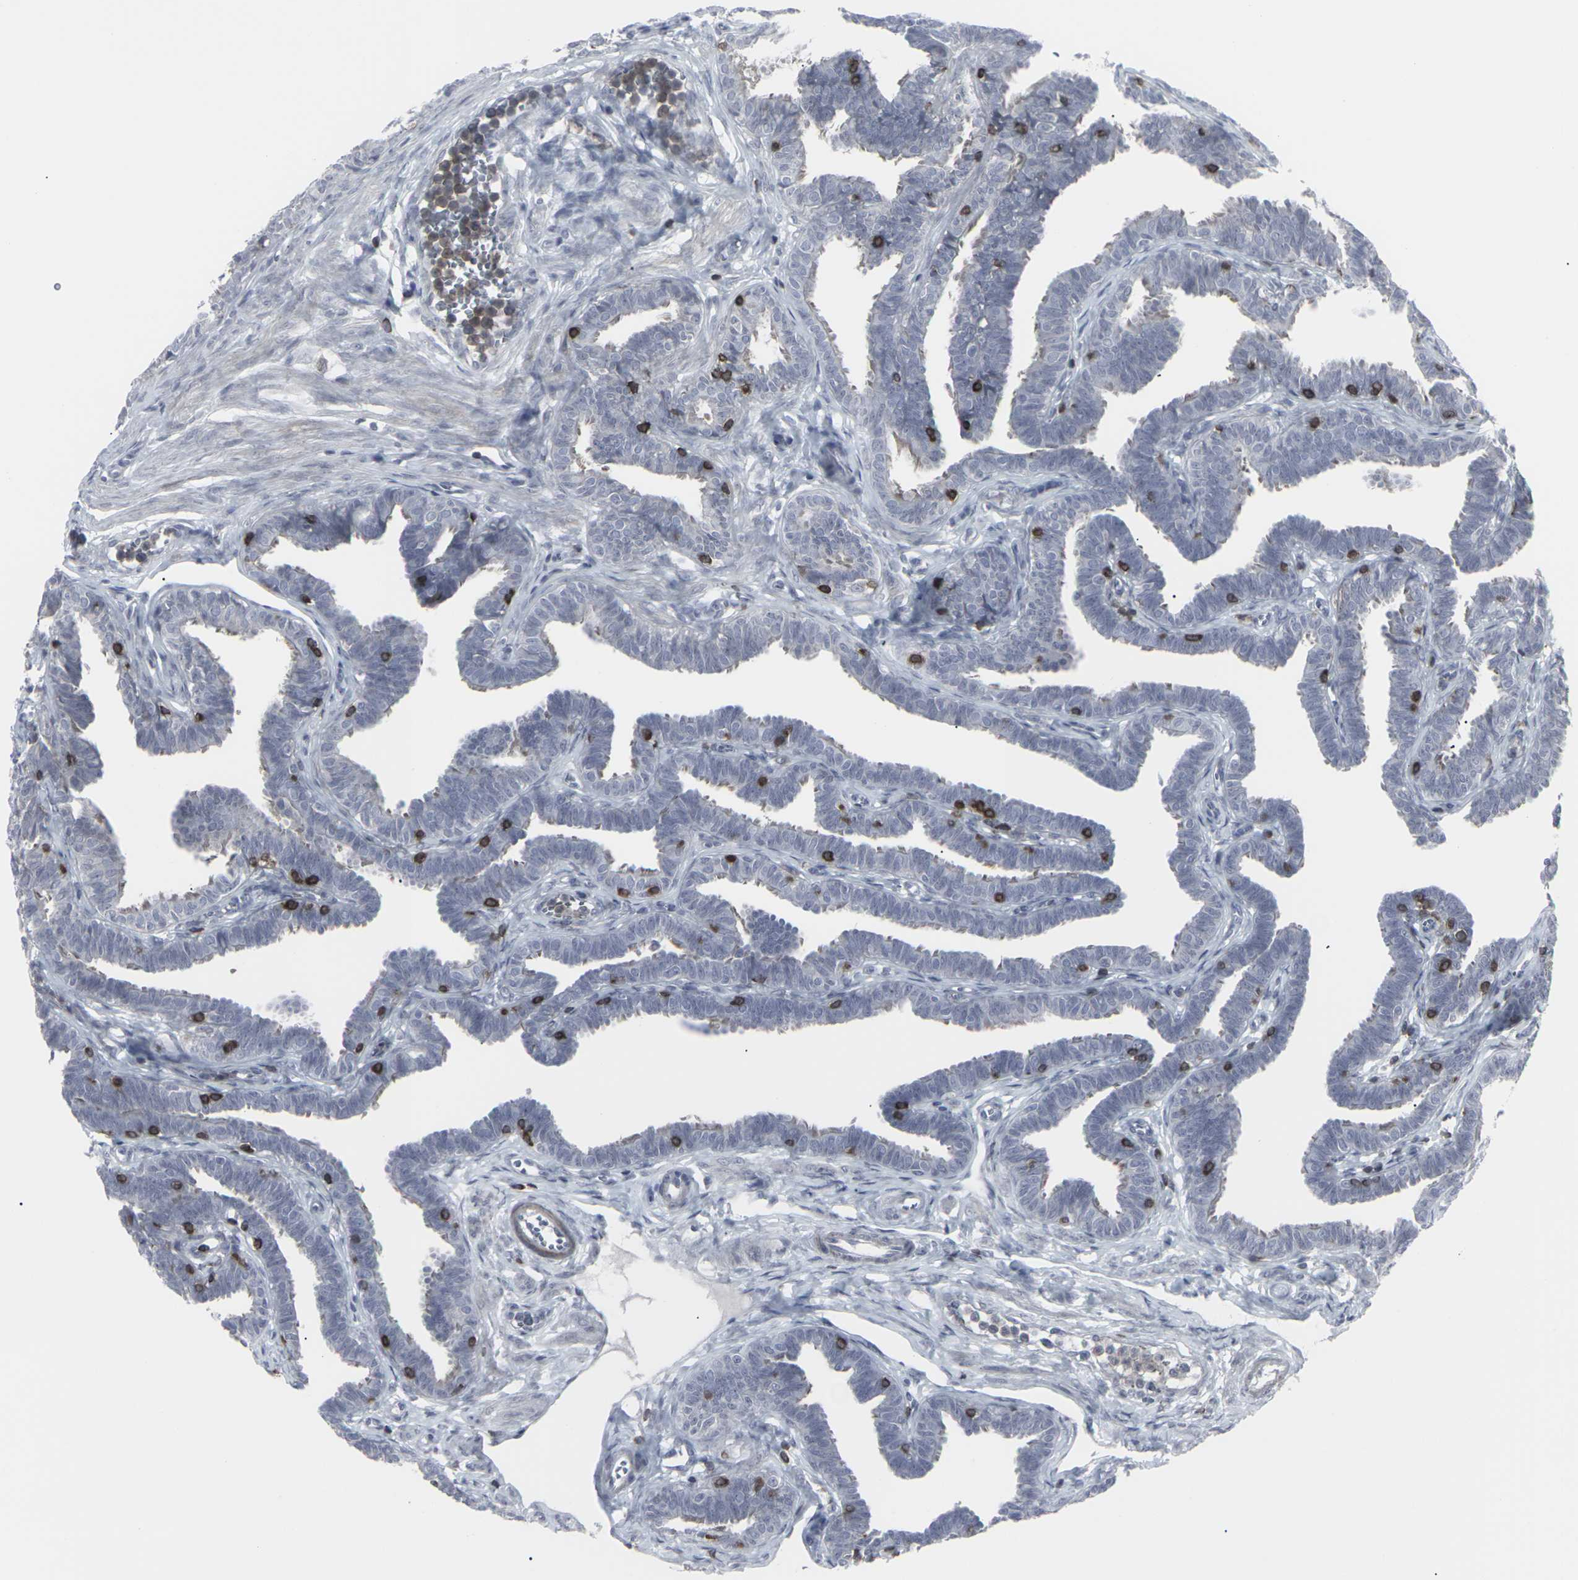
{"staining": {"intensity": "negative", "quantity": "none", "location": "none"}, "tissue": "fallopian tube", "cell_type": "Glandular cells", "image_type": "normal", "snomed": [{"axis": "morphology", "description": "Normal tissue, NOS"}, {"axis": "topography", "description": "Fallopian tube"}, {"axis": "topography", "description": "Ovary"}], "caption": "Human fallopian tube stained for a protein using IHC displays no staining in glandular cells.", "gene": "APOBEC2", "patient": {"sex": "female", "age": 23}}